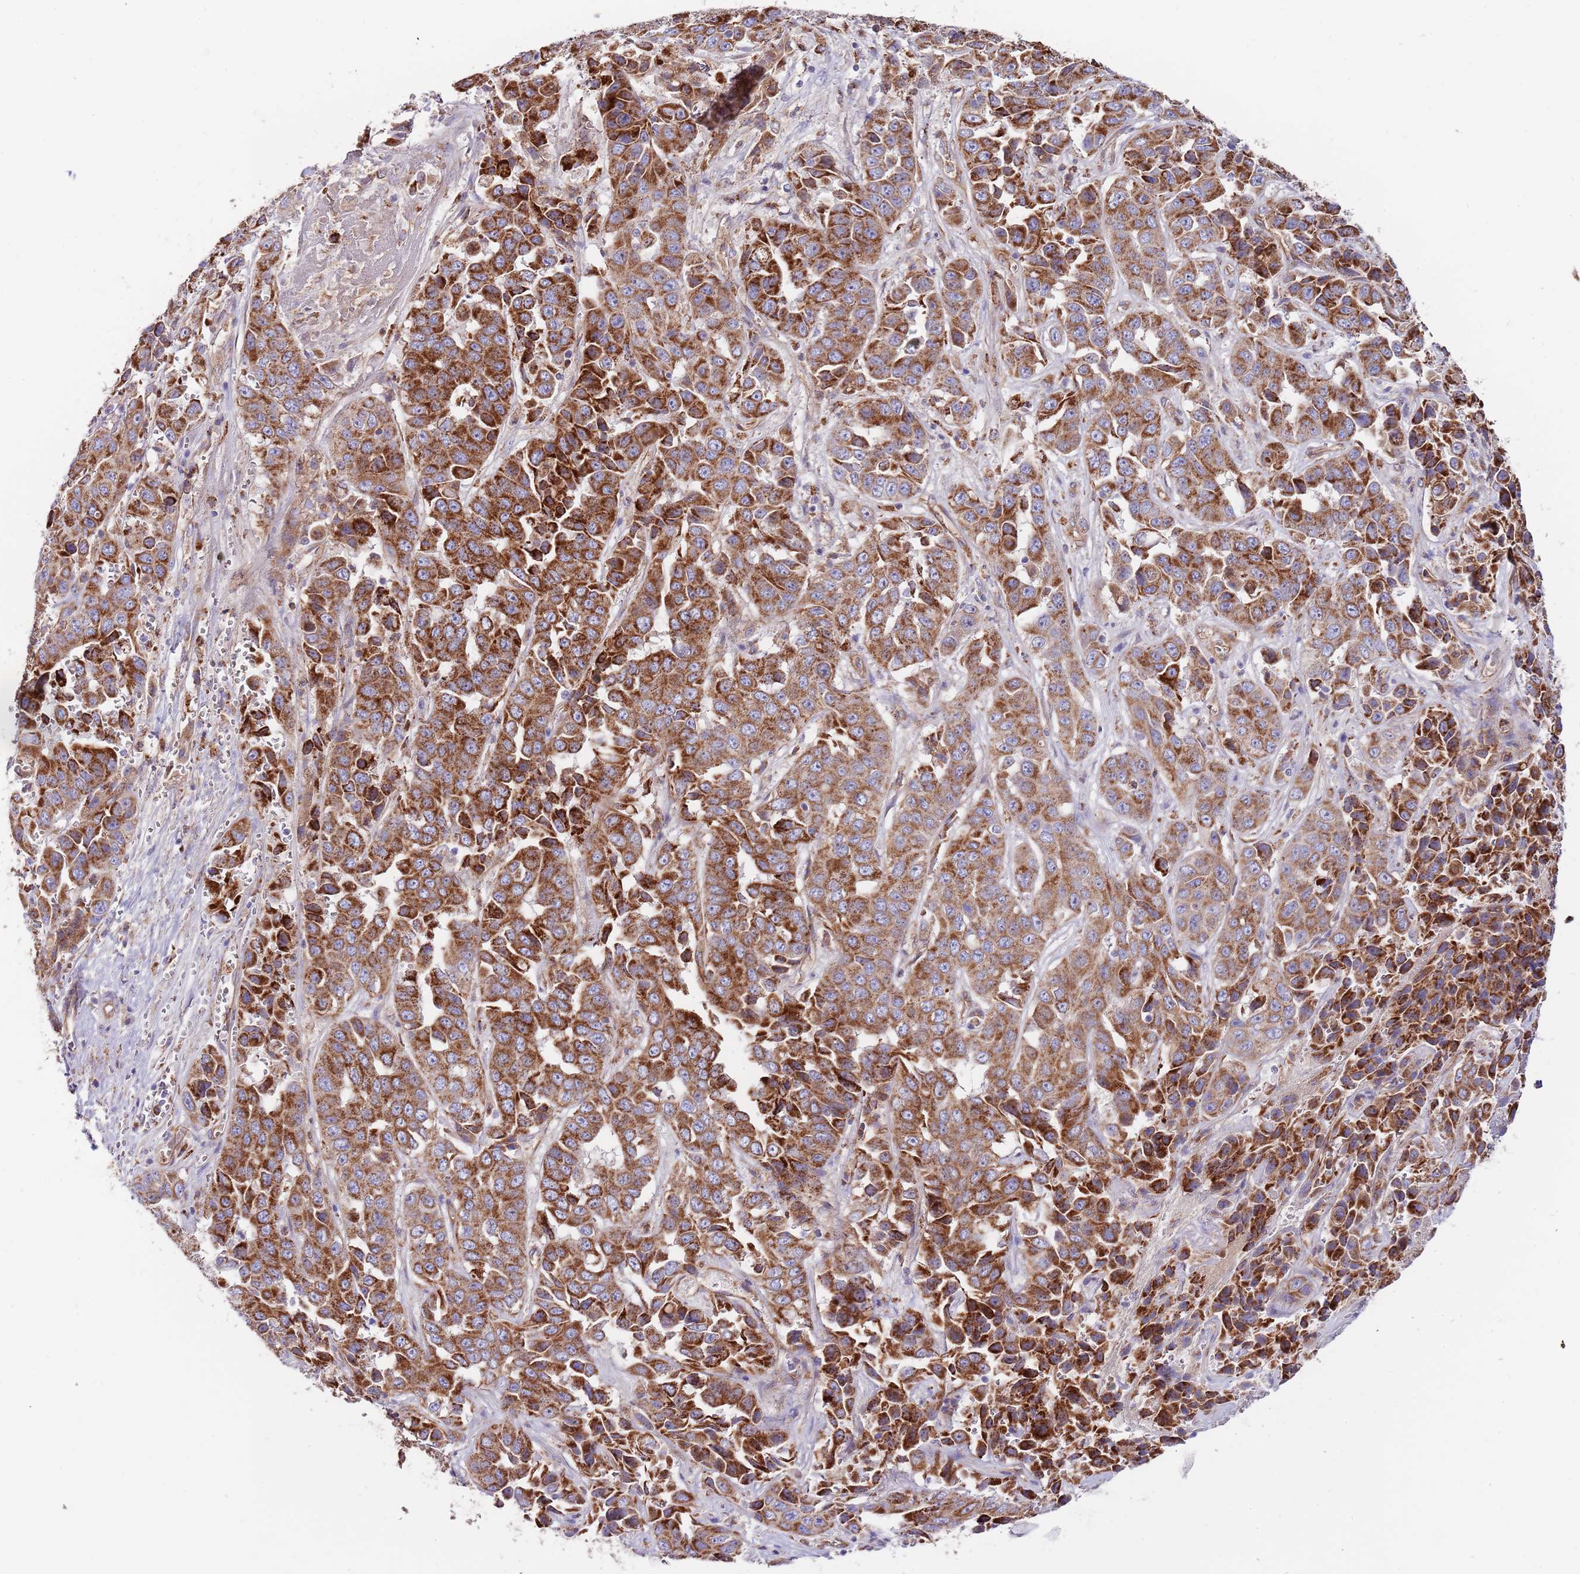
{"staining": {"intensity": "strong", "quantity": ">75%", "location": "cytoplasmic/membranous"}, "tissue": "liver cancer", "cell_type": "Tumor cells", "image_type": "cancer", "snomed": [{"axis": "morphology", "description": "Cholangiocarcinoma"}, {"axis": "topography", "description": "Liver"}], "caption": "Immunohistochemical staining of liver cancer reveals high levels of strong cytoplasmic/membranous expression in approximately >75% of tumor cells.", "gene": "DOCK6", "patient": {"sex": "female", "age": 52}}